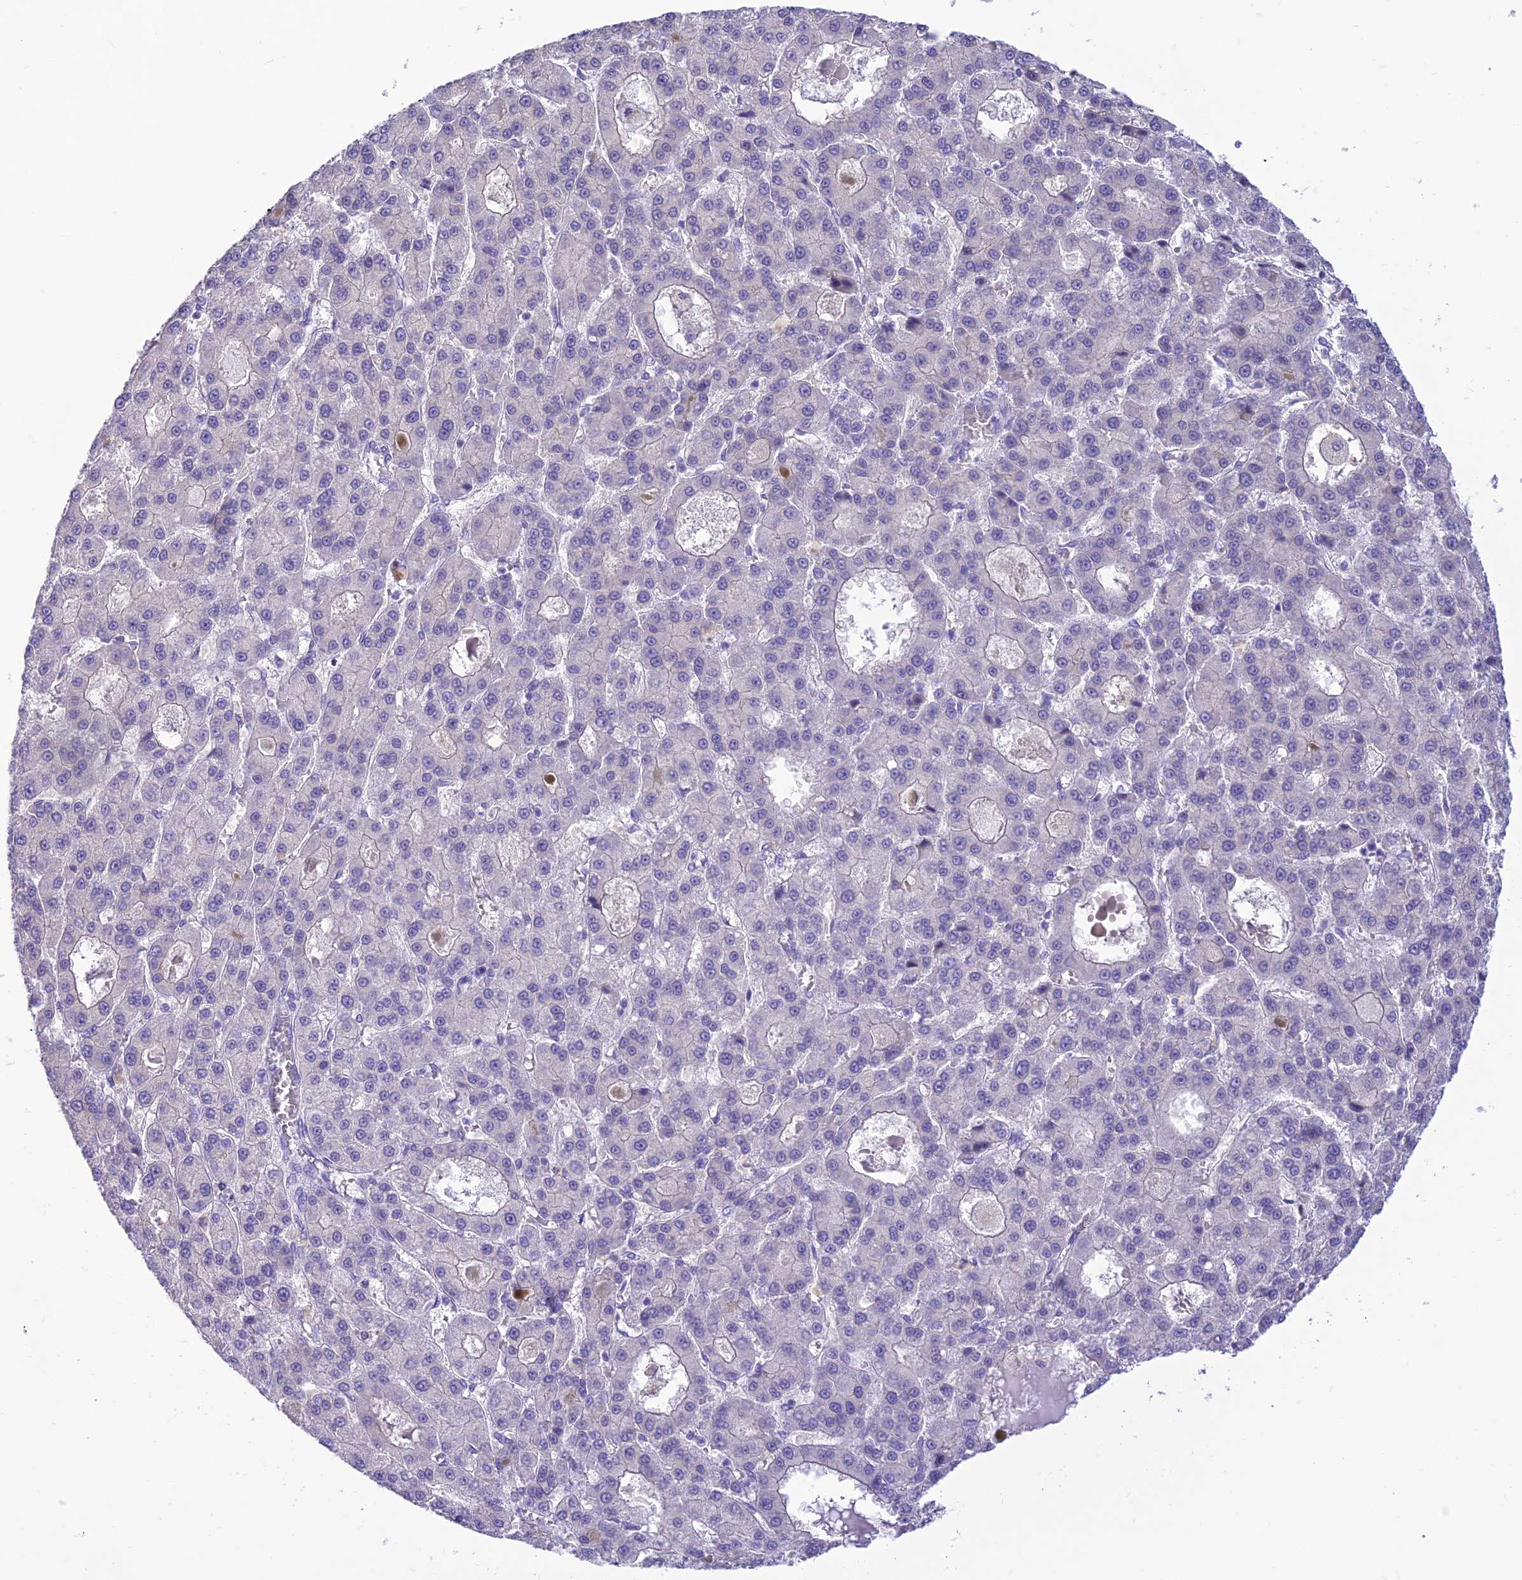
{"staining": {"intensity": "negative", "quantity": "none", "location": "none"}, "tissue": "liver cancer", "cell_type": "Tumor cells", "image_type": "cancer", "snomed": [{"axis": "morphology", "description": "Carcinoma, Hepatocellular, NOS"}, {"axis": "topography", "description": "Liver"}], "caption": "This is an immunohistochemistry micrograph of human hepatocellular carcinoma (liver). There is no expression in tumor cells.", "gene": "DHDH", "patient": {"sex": "male", "age": 70}}